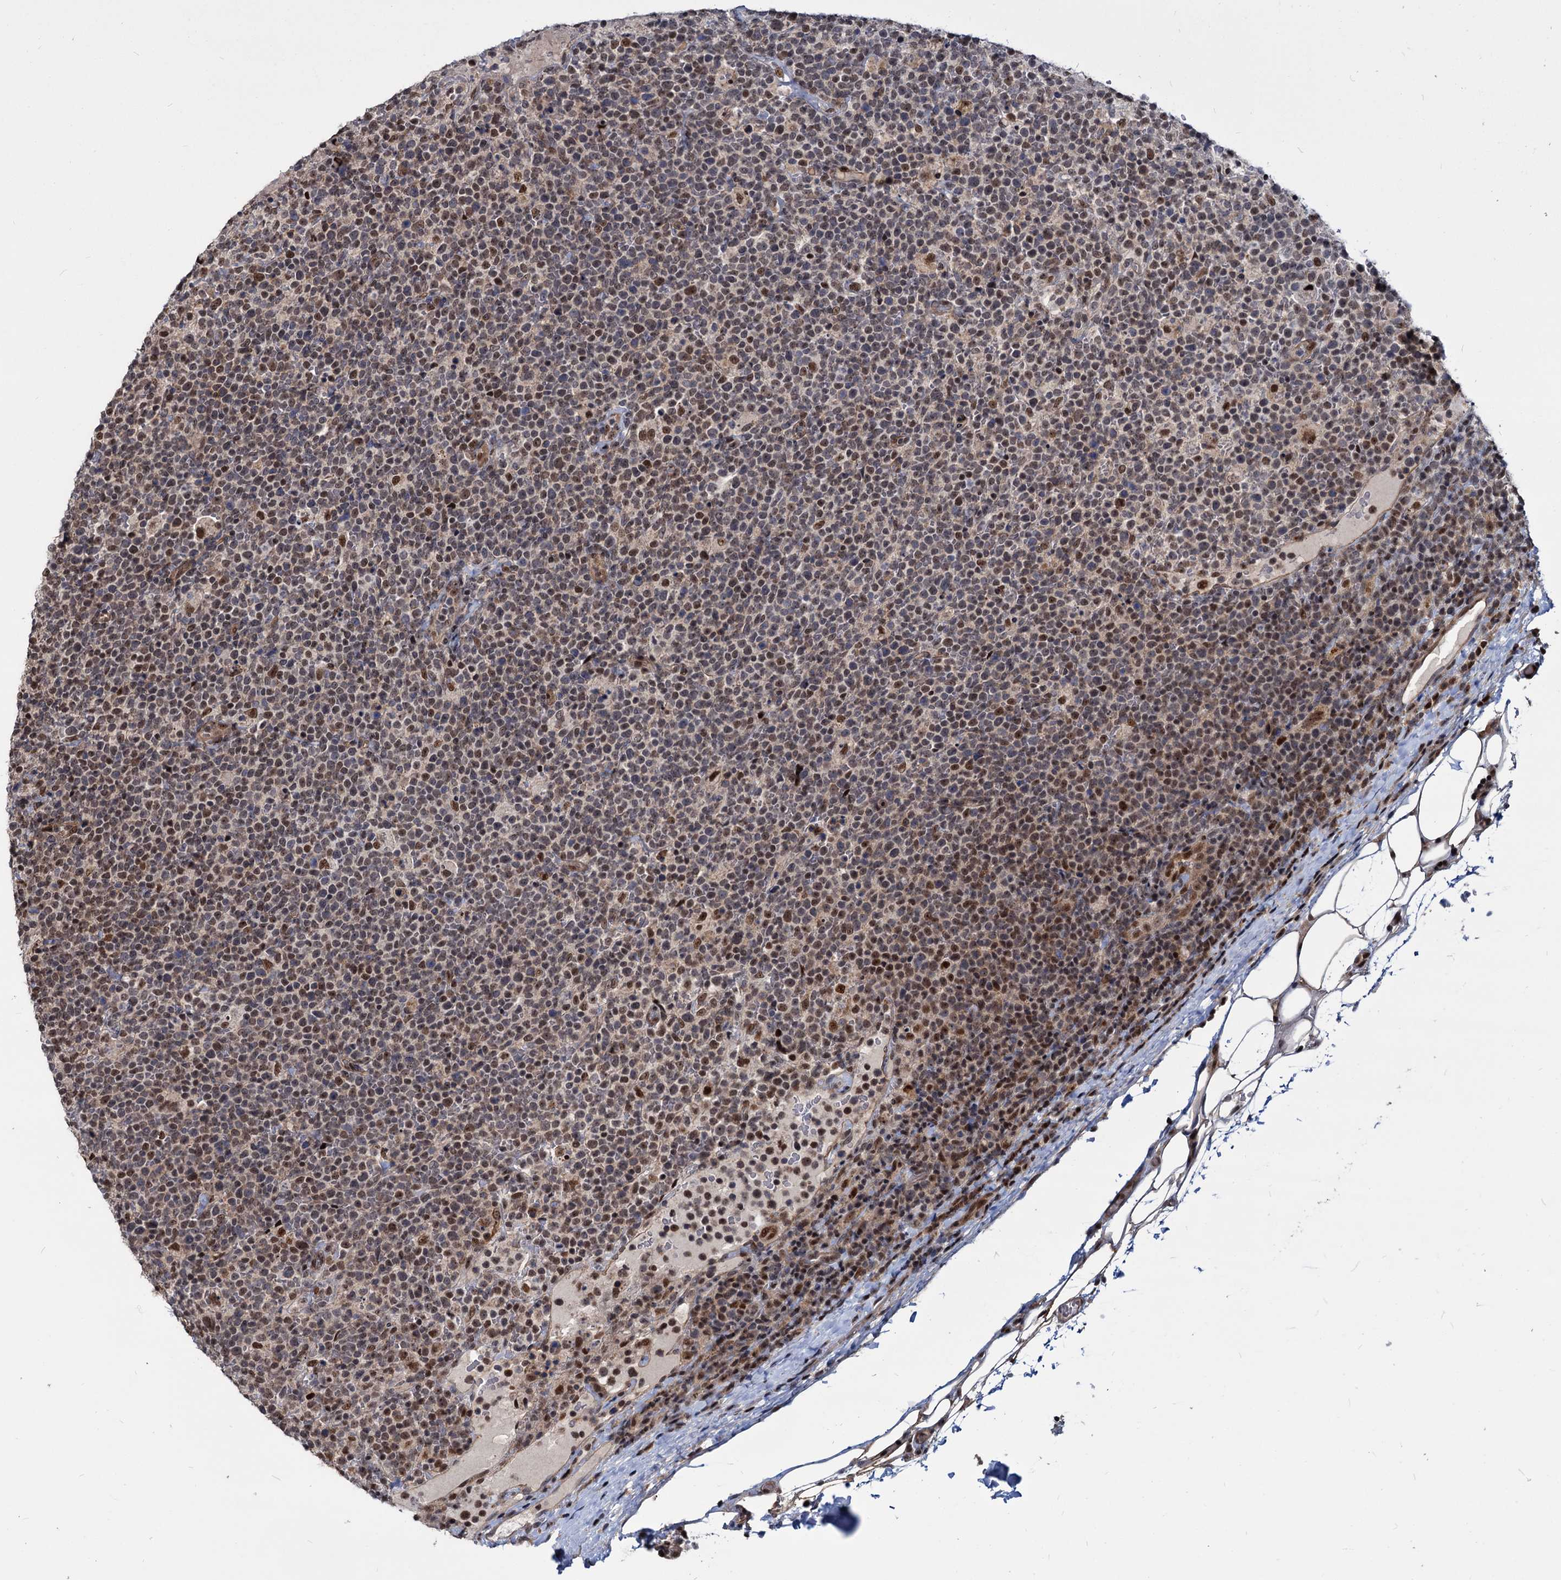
{"staining": {"intensity": "moderate", "quantity": ">75%", "location": "nuclear"}, "tissue": "lymphoma", "cell_type": "Tumor cells", "image_type": "cancer", "snomed": [{"axis": "morphology", "description": "Malignant lymphoma, non-Hodgkin's type, High grade"}, {"axis": "topography", "description": "Lymph node"}], "caption": "Lymphoma stained with DAB IHC displays medium levels of moderate nuclear positivity in approximately >75% of tumor cells.", "gene": "UBLCP1", "patient": {"sex": "male", "age": 61}}